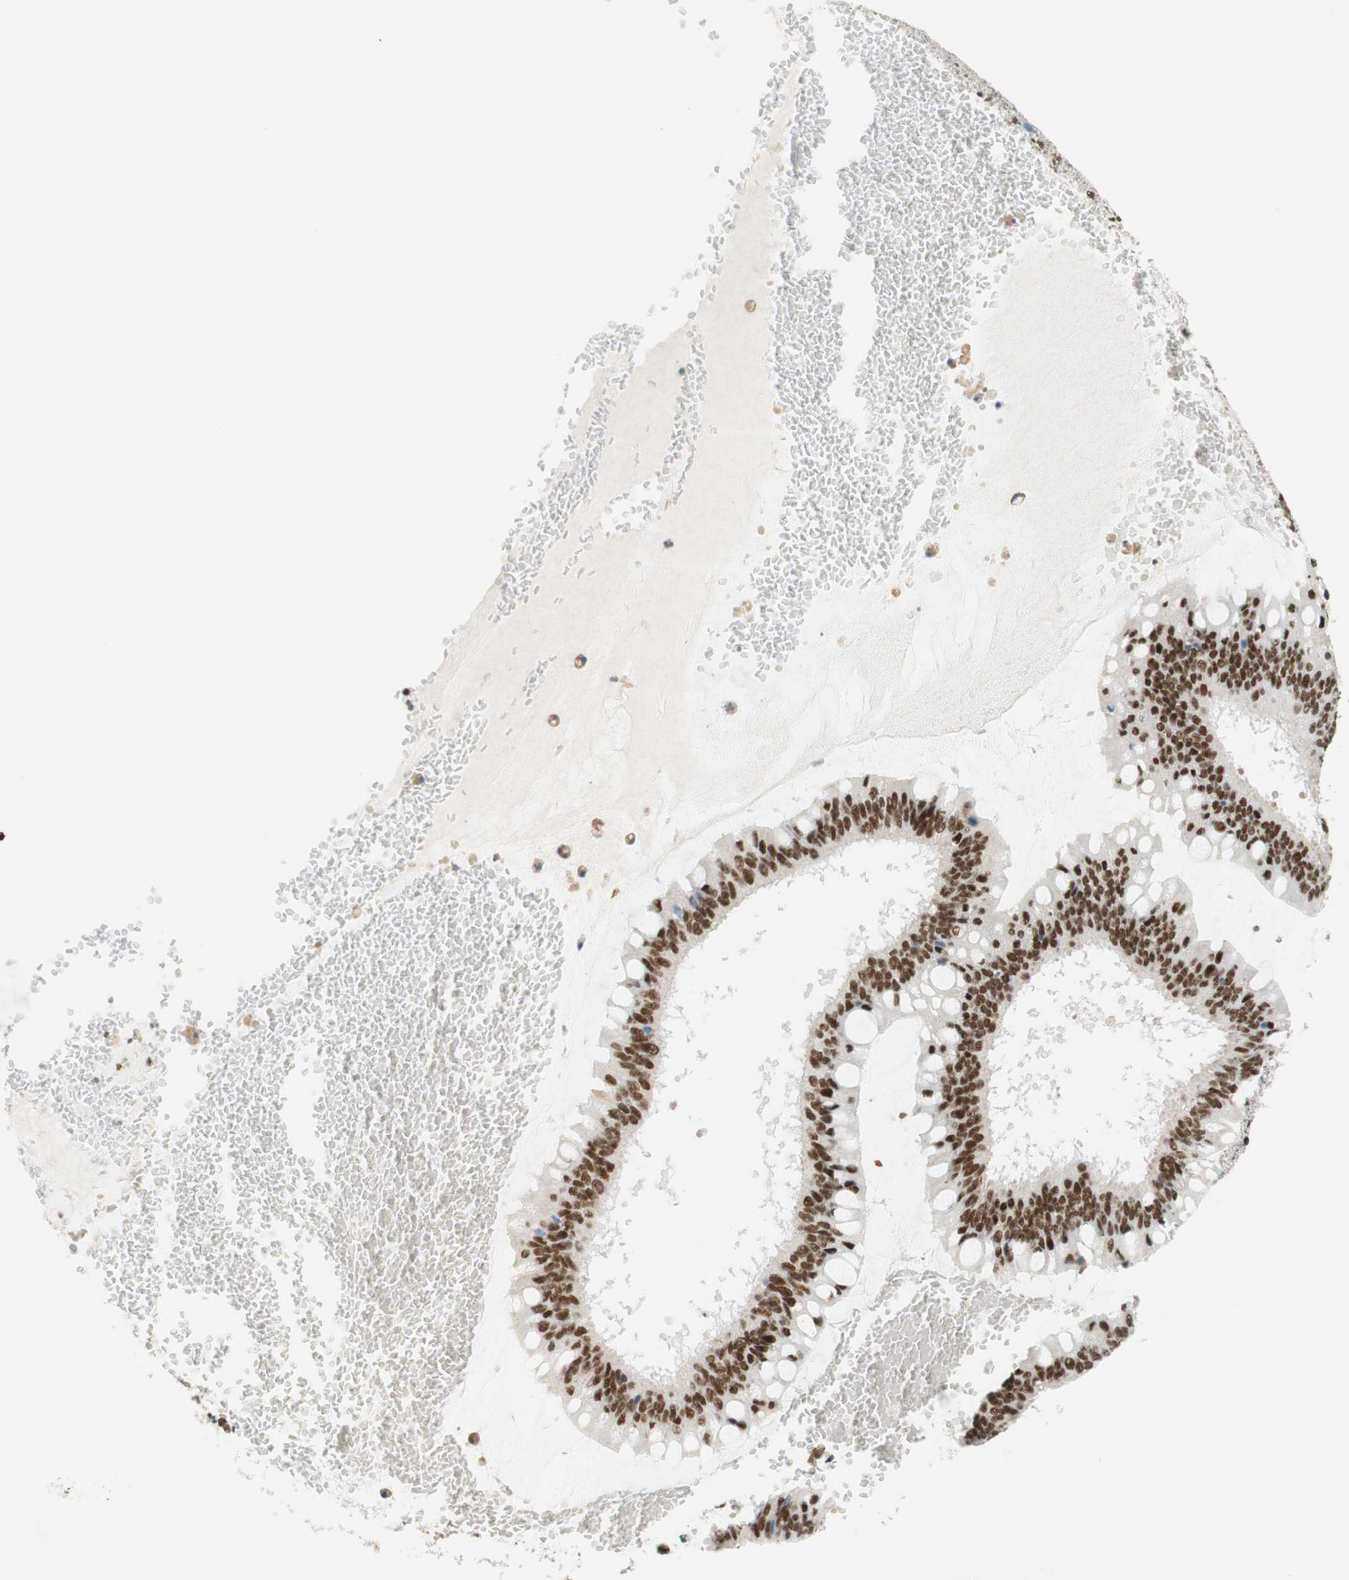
{"staining": {"intensity": "strong", "quantity": ">75%", "location": "nuclear"}, "tissue": "ovarian cancer", "cell_type": "Tumor cells", "image_type": "cancer", "snomed": [{"axis": "morphology", "description": "Cystadenocarcinoma, mucinous, NOS"}, {"axis": "topography", "description": "Ovary"}], "caption": "The histopathology image displays a brown stain indicating the presence of a protein in the nuclear of tumor cells in ovarian cancer. (Stains: DAB (3,3'-diaminobenzidine) in brown, nuclei in blue, Microscopy: brightfield microscopy at high magnification).", "gene": "RNF20", "patient": {"sex": "female", "age": 73}}